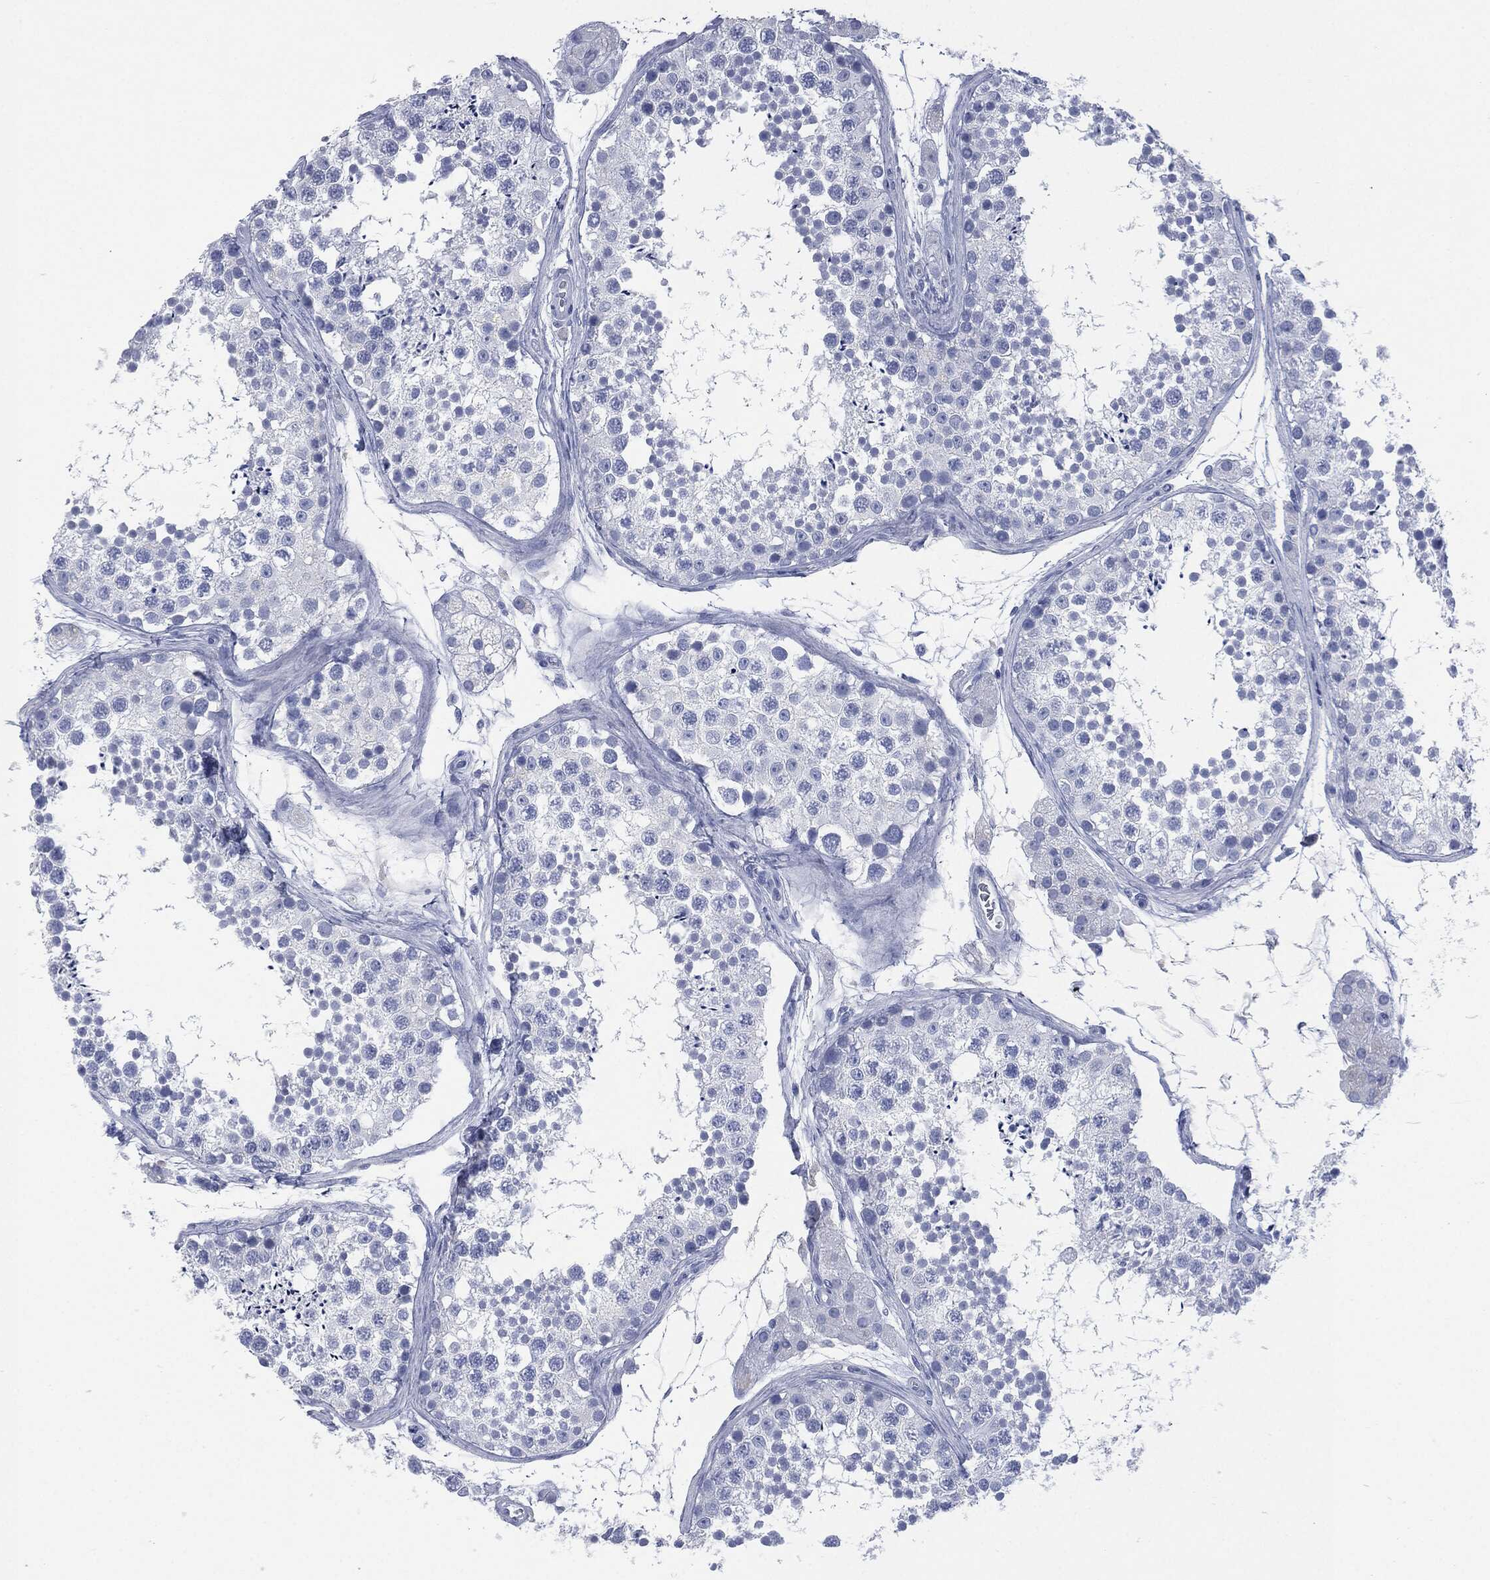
{"staining": {"intensity": "negative", "quantity": "none", "location": "none"}, "tissue": "testis", "cell_type": "Cells in seminiferous ducts", "image_type": "normal", "snomed": [{"axis": "morphology", "description": "Normal tissue, NOS"}, {"axis": "topography", "description": "Testis"}], "caption": "This is an immunohistochemistry (IHC) histopathology image of normal human testis. There is no staining in cells in seminiferous ducts.", "gene": "CEACAM8", "patient": {"sex": "male", "age": 41}}